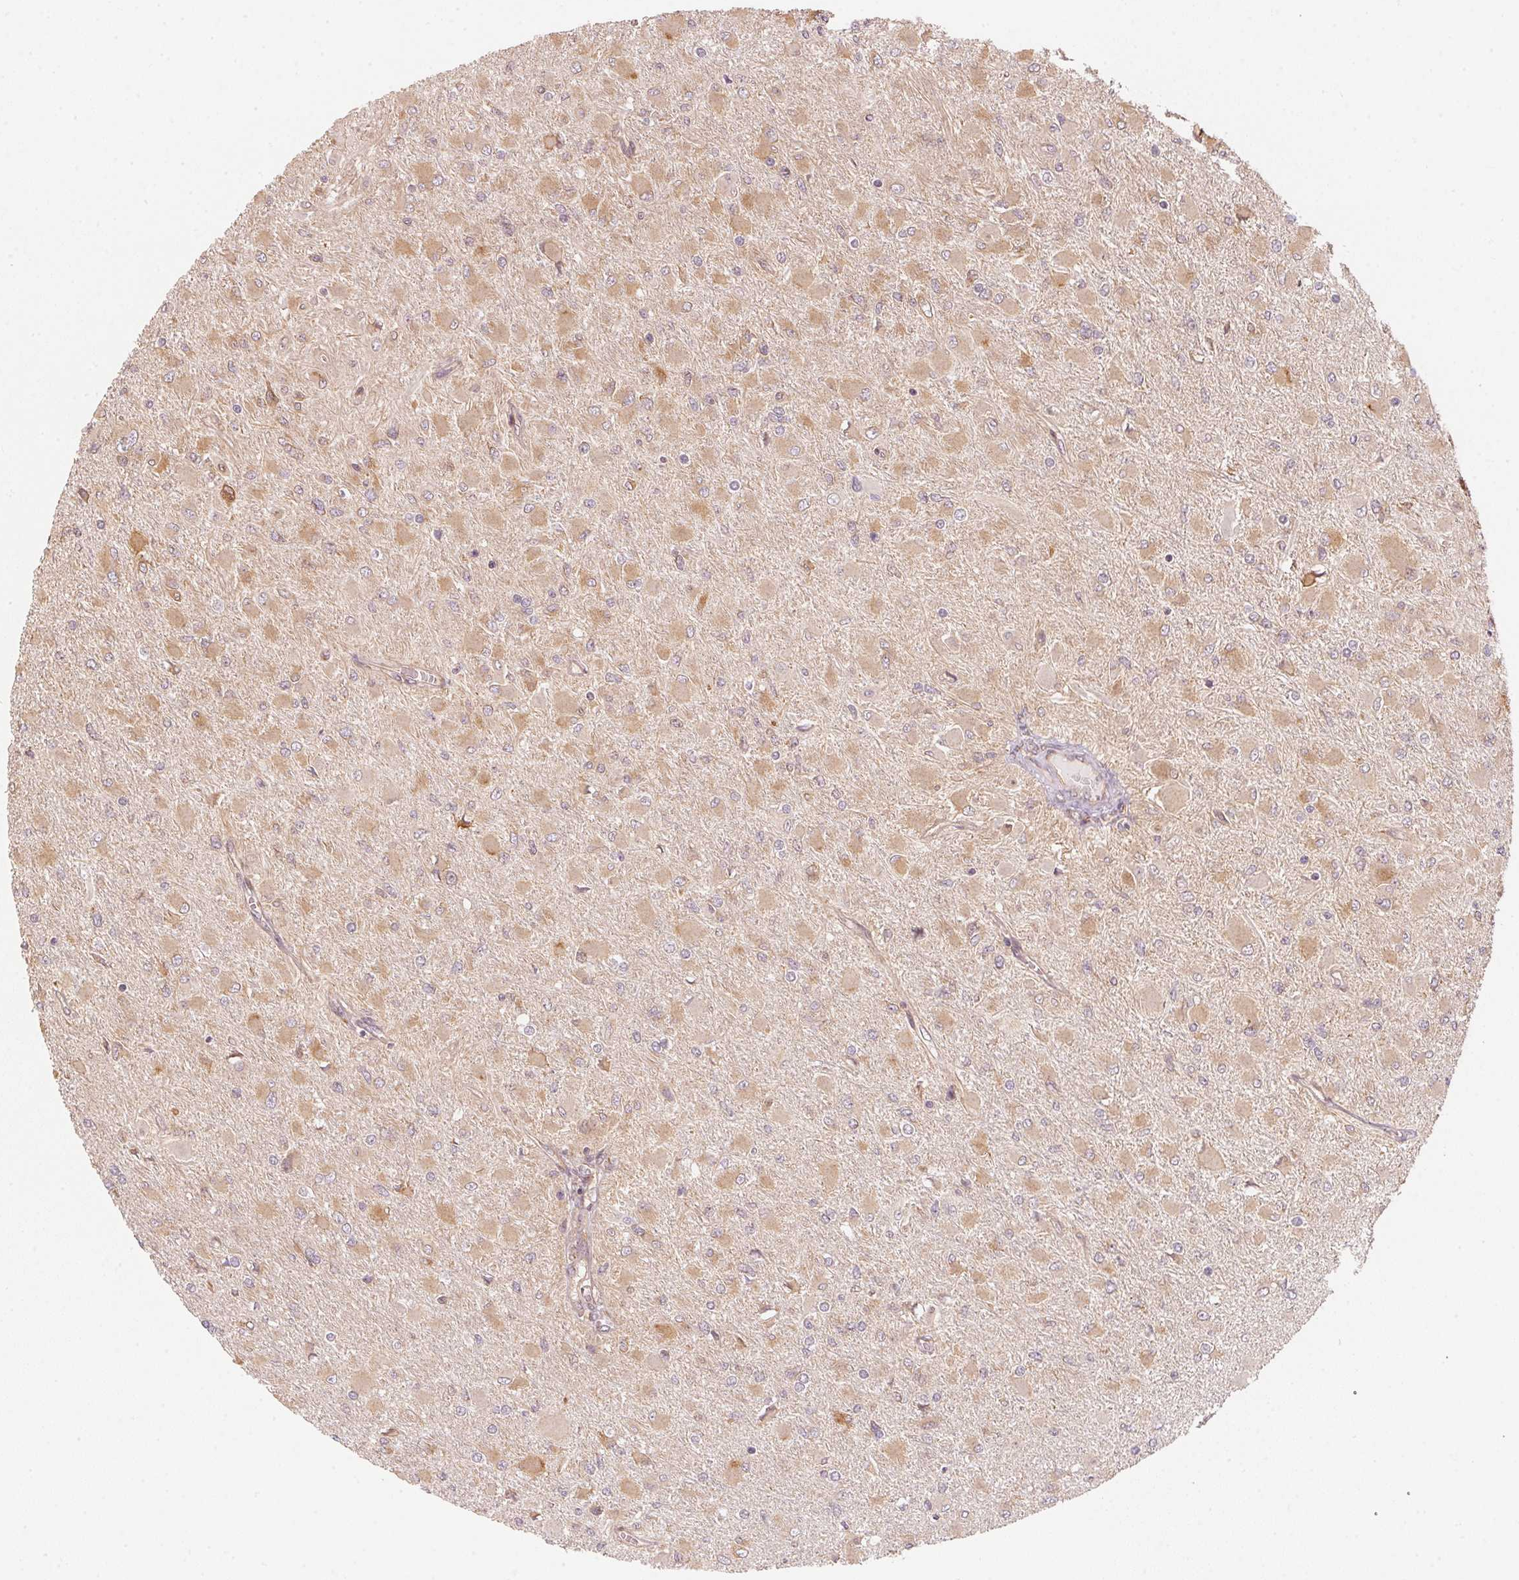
{"staining": {"intensity": "moderate", "quantity": "25%-75%", "location": "cytoplasmic/membranous,nuclear"}, "tissue": "glioma", "cell_type": "Tumor cells", "image_type": "cancer", "snomed": [{"axis": "morphology", "description": "Glioma, malignant, High grade"}, {"axis": "topography", "description": "Cerebral cortex"}], "caption": "Immunohistochemistry (IHC) histopathology image of glioma stained for a protein (brown), which exhibits medium levels of moderate cytoplasmic/membranous and nuclear expression in approximately 25%-75% of tumor cells.", "gene": "STRN4", "patient": {"sex": "female", "age": 36}}